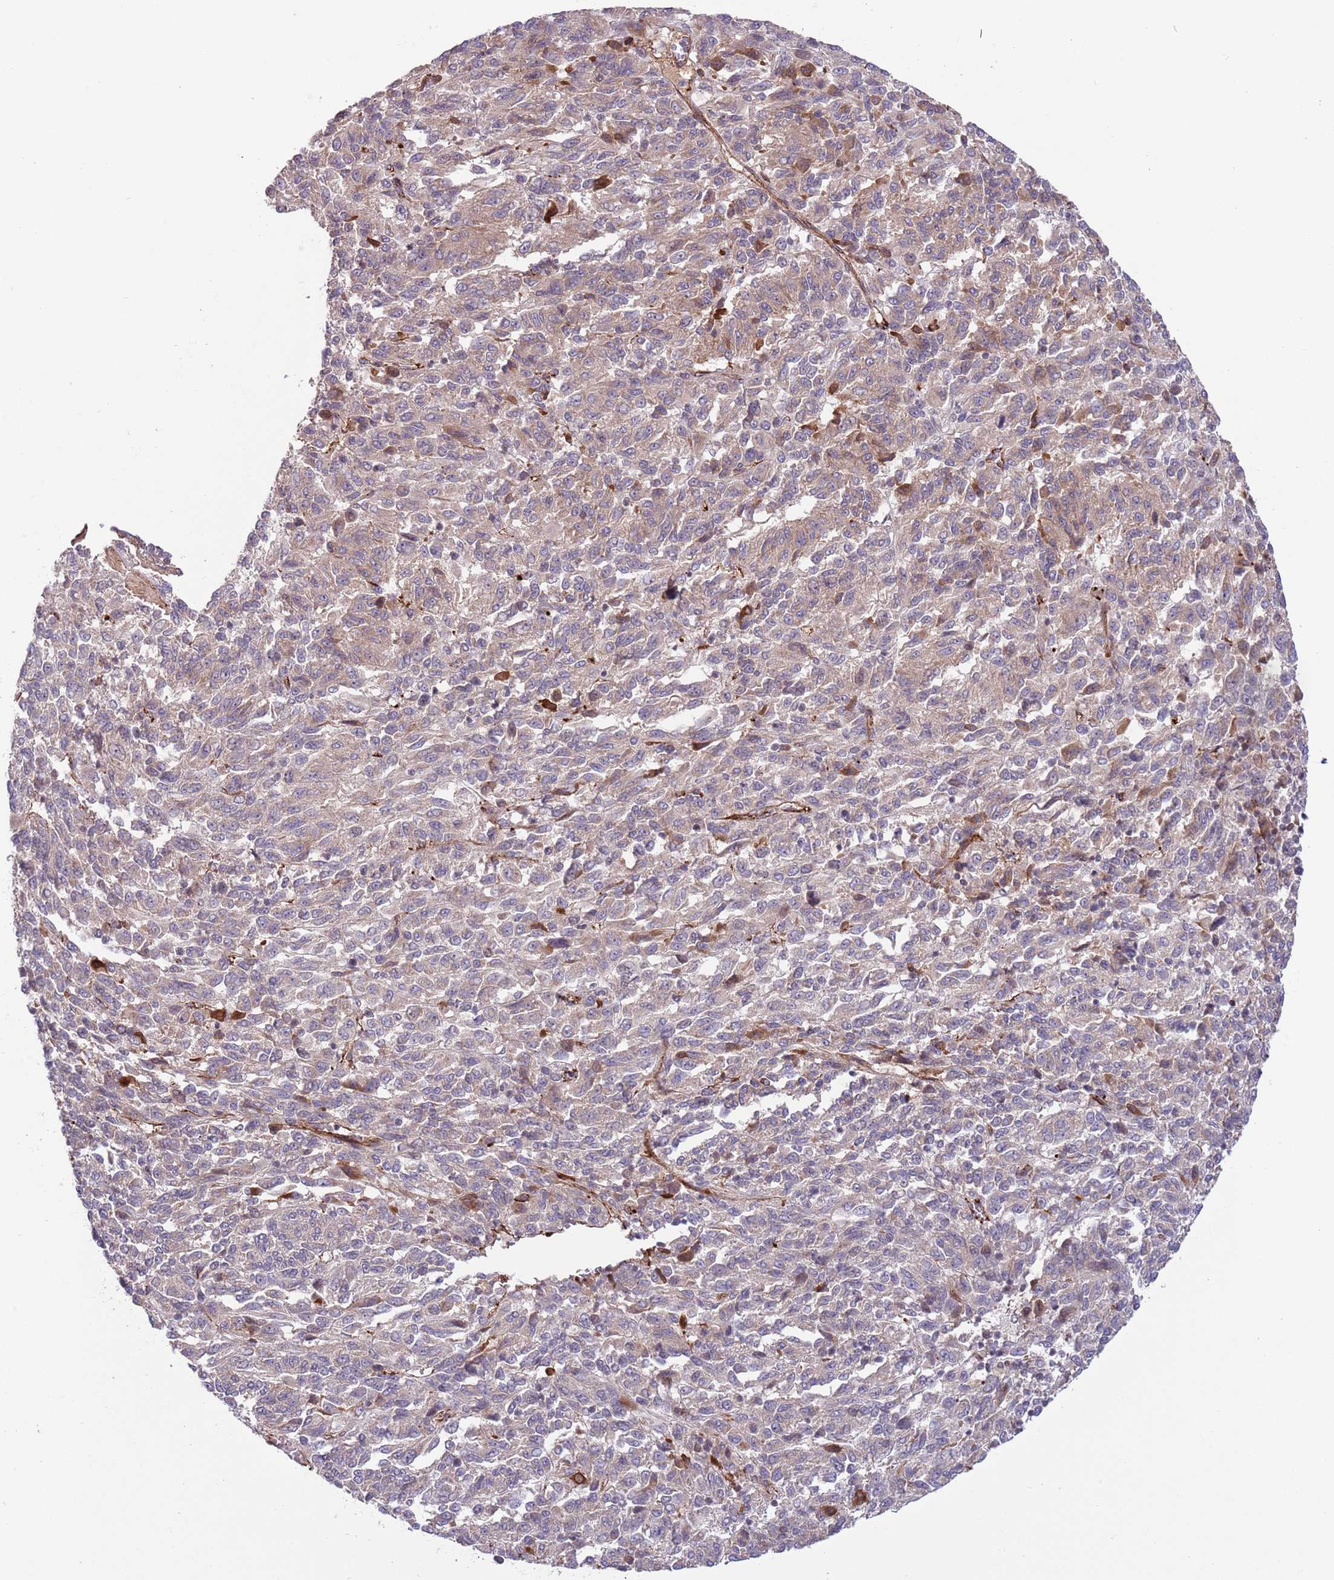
{"staining": {"intensity": "weak", "quantity": "<25%", "location": "cytoplasmic/membranous"}, "tissue": "melanoma", "cell_type": "Tumor cells", "image_type": "cancer", "snomed": [{"axis": "morphology", "description": "Malignant melanoma, Metastatic site"}, {"axis": "topography", "description": "Lung"}], "caption": "An immunohistochemistry photomicrograph of malignant melanoma (metastatic site) is shown. There is no staining in tumor cells of malignant melanoma (metastatic site).", "gene": "DPP10", "patient": {"sex": "male", "age": 64}}